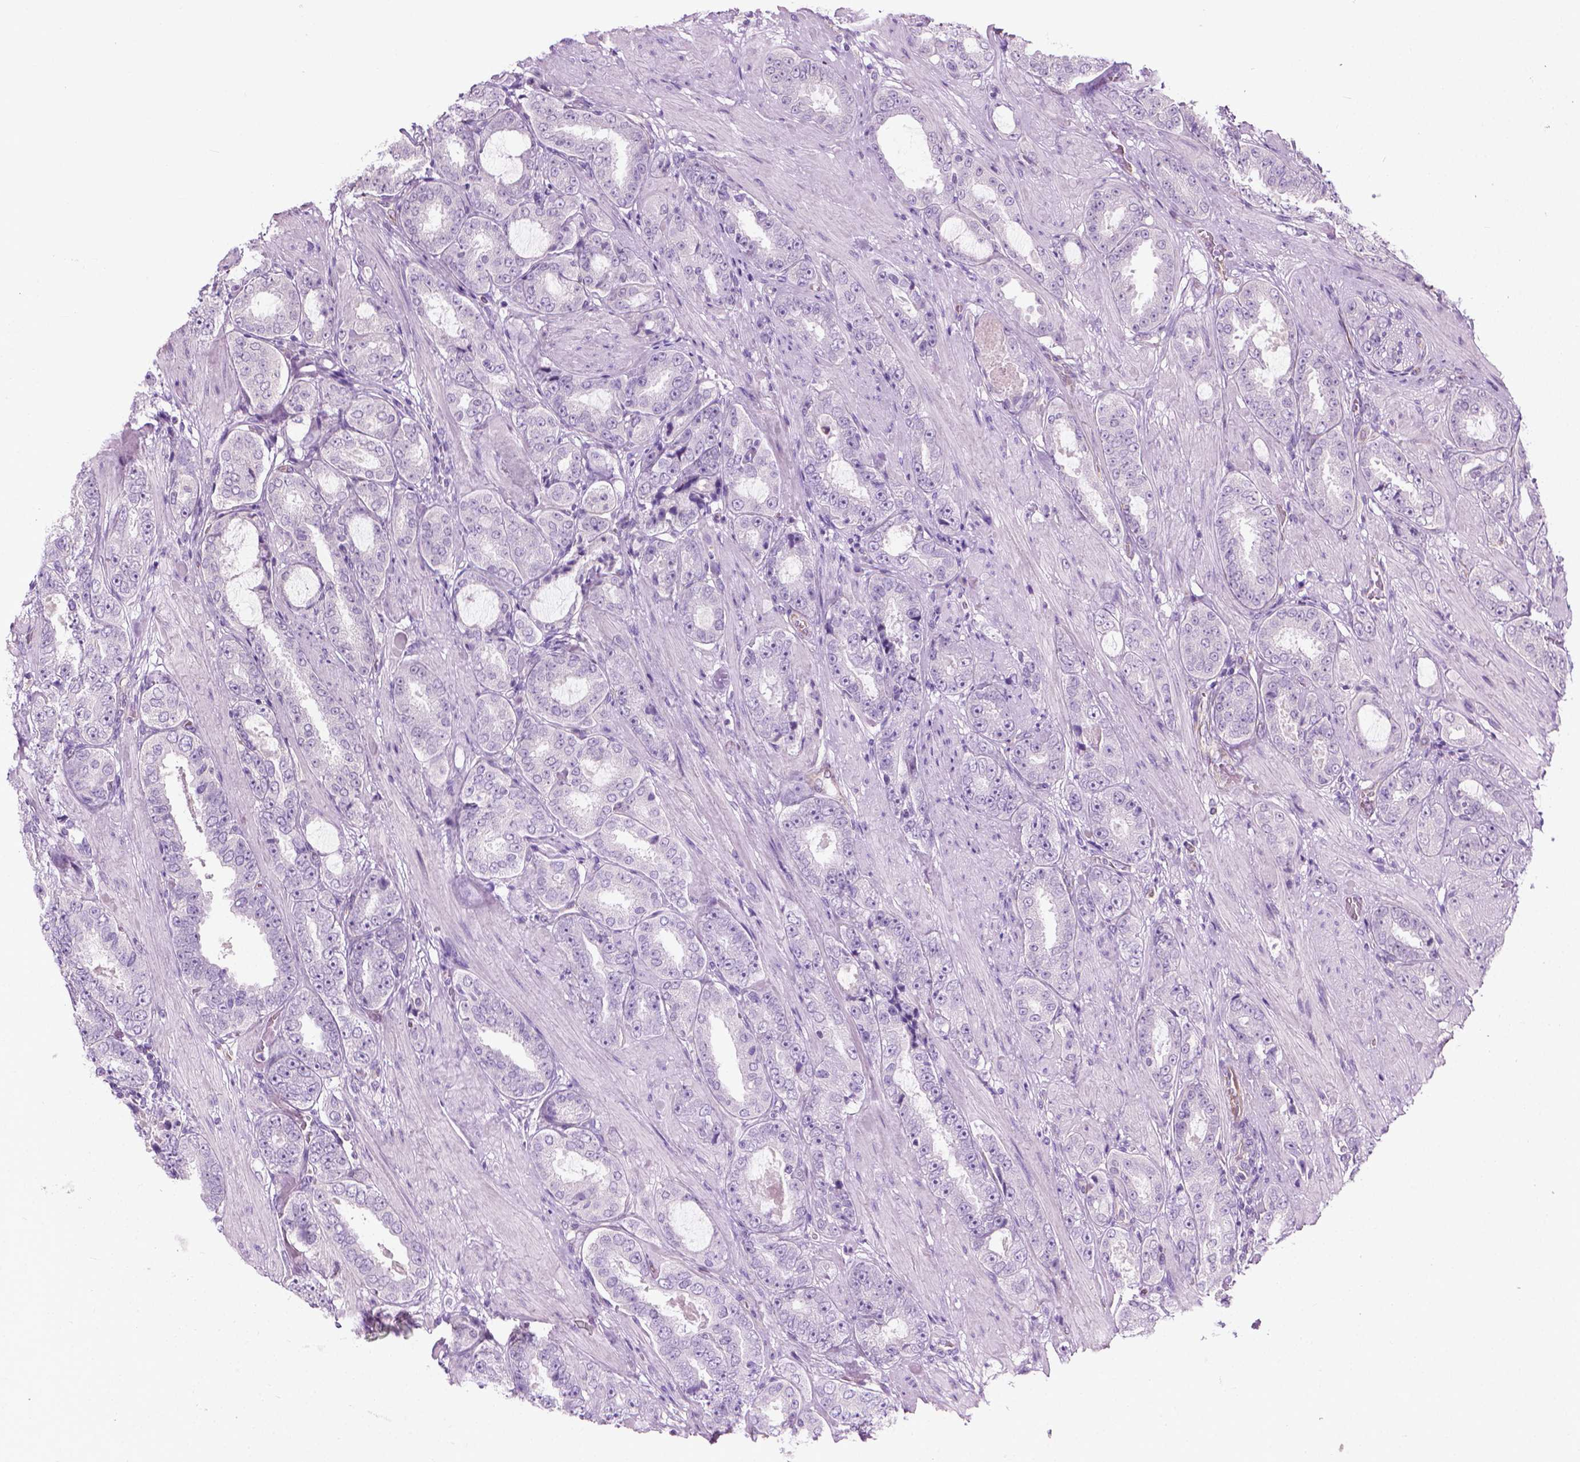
{"staining": {"intensity": "negative", "quantity": "none", "location": "none"}, "tissue": "prostate cancer", "cell_type": "Tumor cells", "image_type": "cancer", "snomed": [{"axis": "morphology", "description": "Adenocarcinoma, High grade"}, {"axis": "topography", "description": "Prostate"}], "caption": "The IHC micrograph has no significant expression in tumor cells of adenocarcinoma (high-grade) (prostate) tissue.", "gene": "KRT73", "patient": {"sex": "male", "age": 63}}